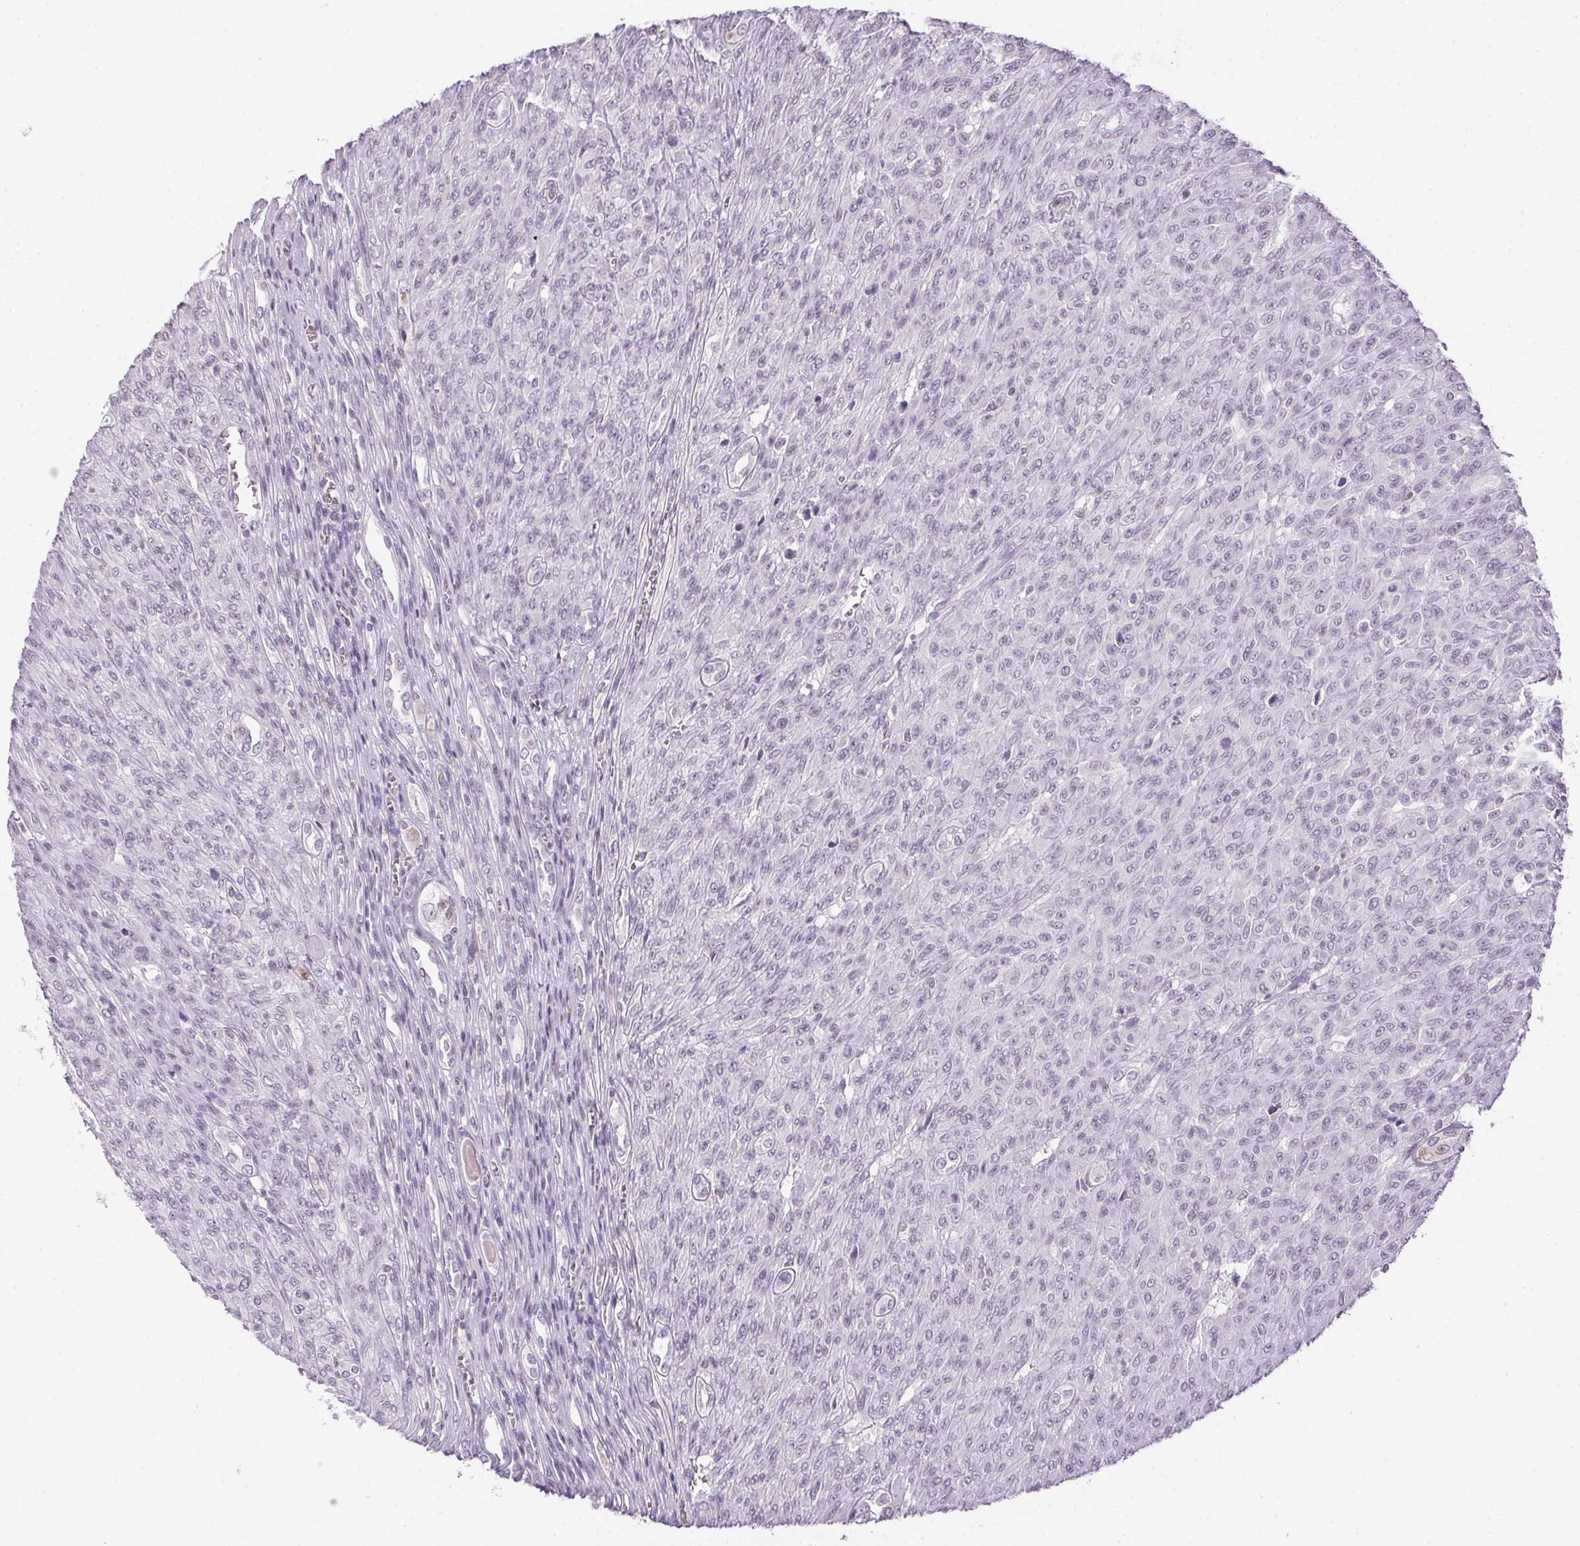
{"staining": {"intensity": "negative", "quantity": "none", "location": "none"}, "tissue": "renal cancer", "cell_type": "Tumor cells", "image_type": "cancer", "snomed": [{"axis": "morphology", "description": "Adenocarcinoma, NOS"}, {"axis": "topography", "description": "Kidney"}], "caption": "IHC photomicrograph of neoplastic tissue: renal cancer (adenocarcinoma) stained with DAB reveals no significant protein expression in tumor cells. (Brightfield microscopy of DAB (3,3'-diaminobenzidine) immunohistochemistry (IHC) at high magnification).", "gene": "PRL", "patient": {"sex": "male", "age": 58}}